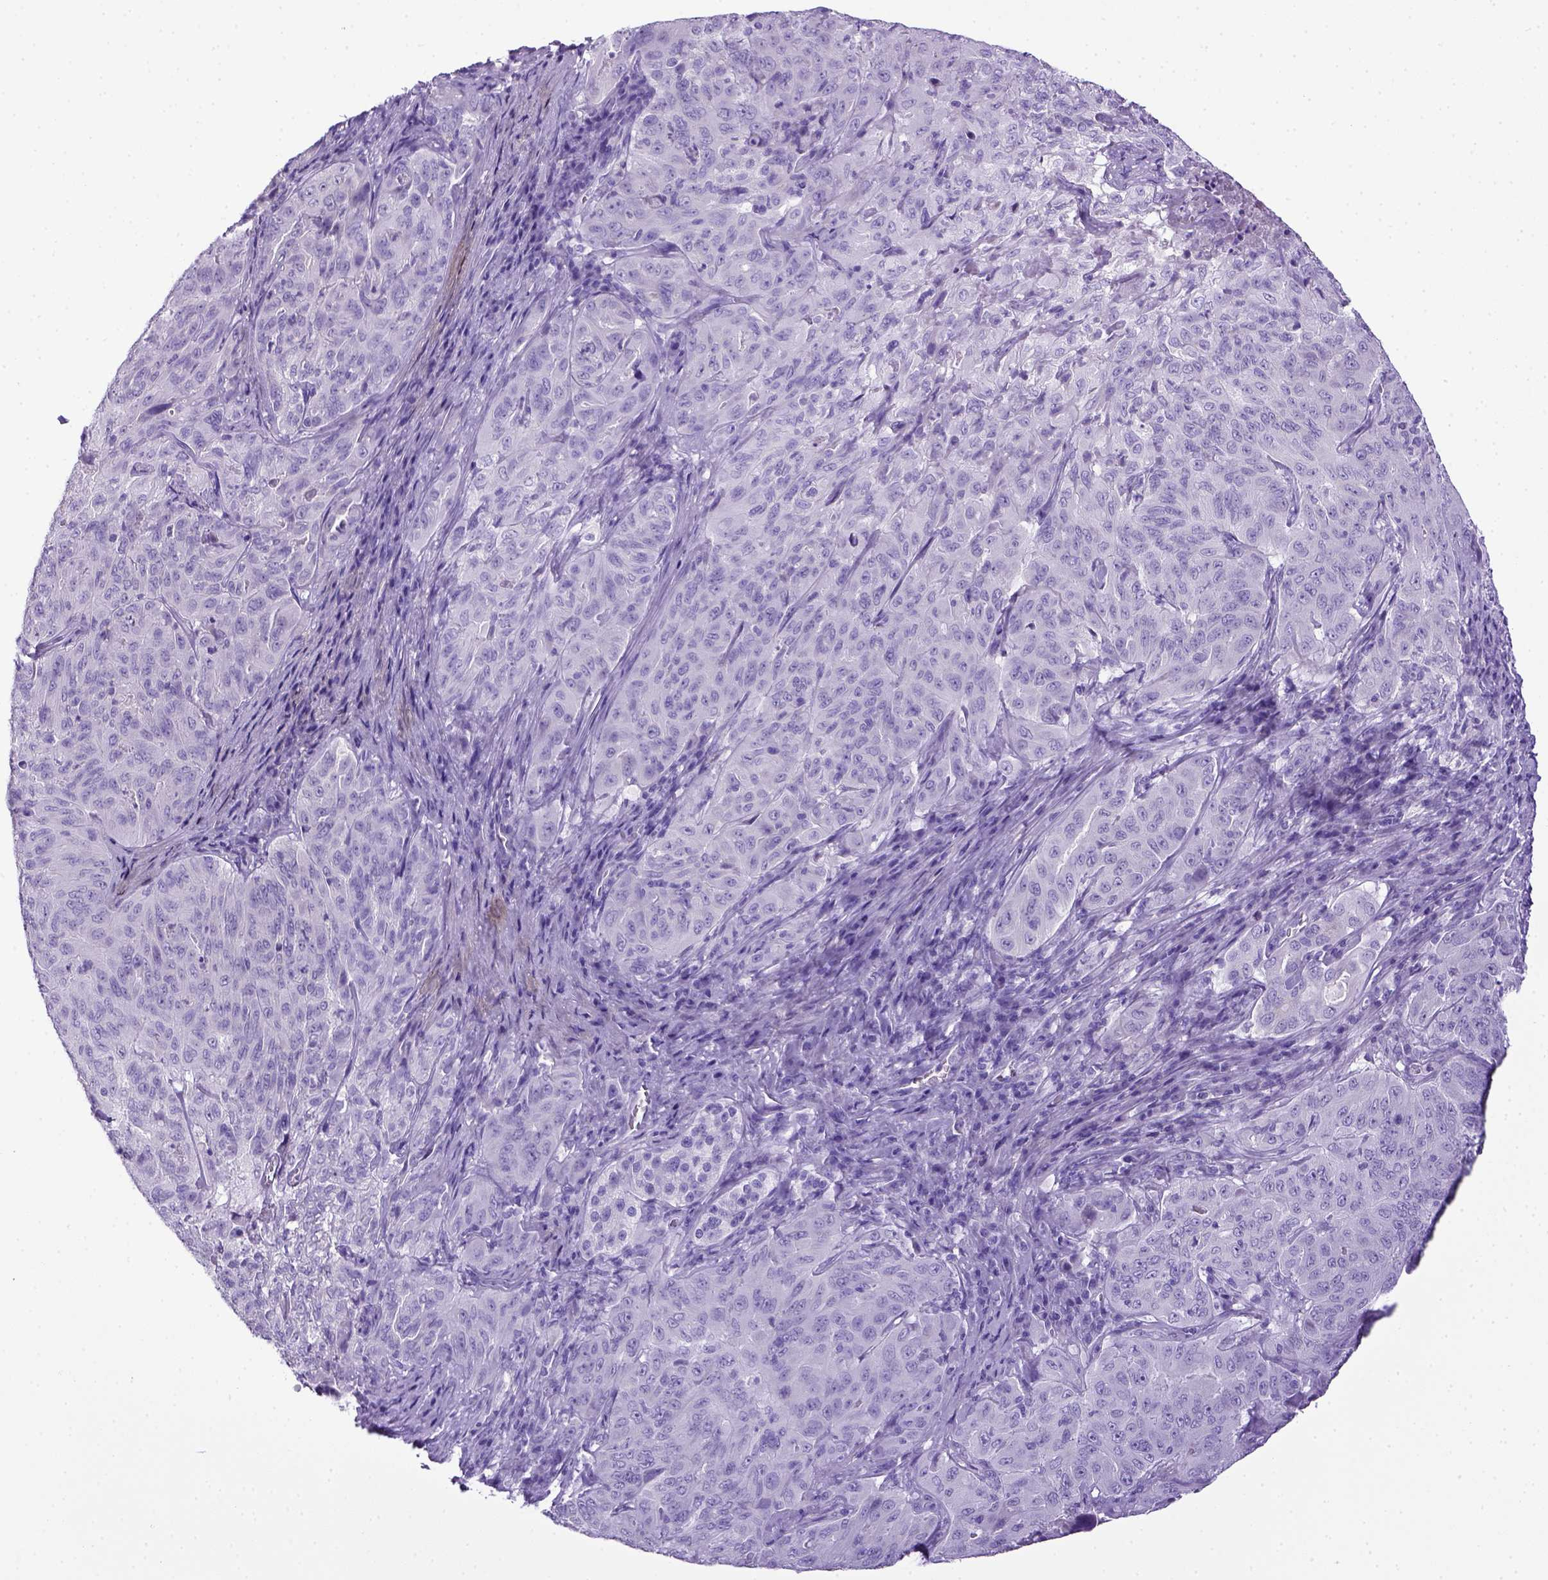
{"staining": {"intensity": "negative", "quantity": "none", "location": "none"}, "tissue": "pancreatic cancer", "cell_type": "Tumor cells", "image_type": "cancer", "snomed": [{"axis": "morphology", "description": "Adenocarcinoma, NOS"}, {"axis": "topography", "description": "Pancreas"}], "caption": "Immunohistochemical staining of human adenocarcinoma (pancreatic) demonstrates no significant expression in tumor cells. (IHC, brightfield microscopy, high magnification).", "gene": "ITIH4", "patient": {"sex": "male", "age": 63}}